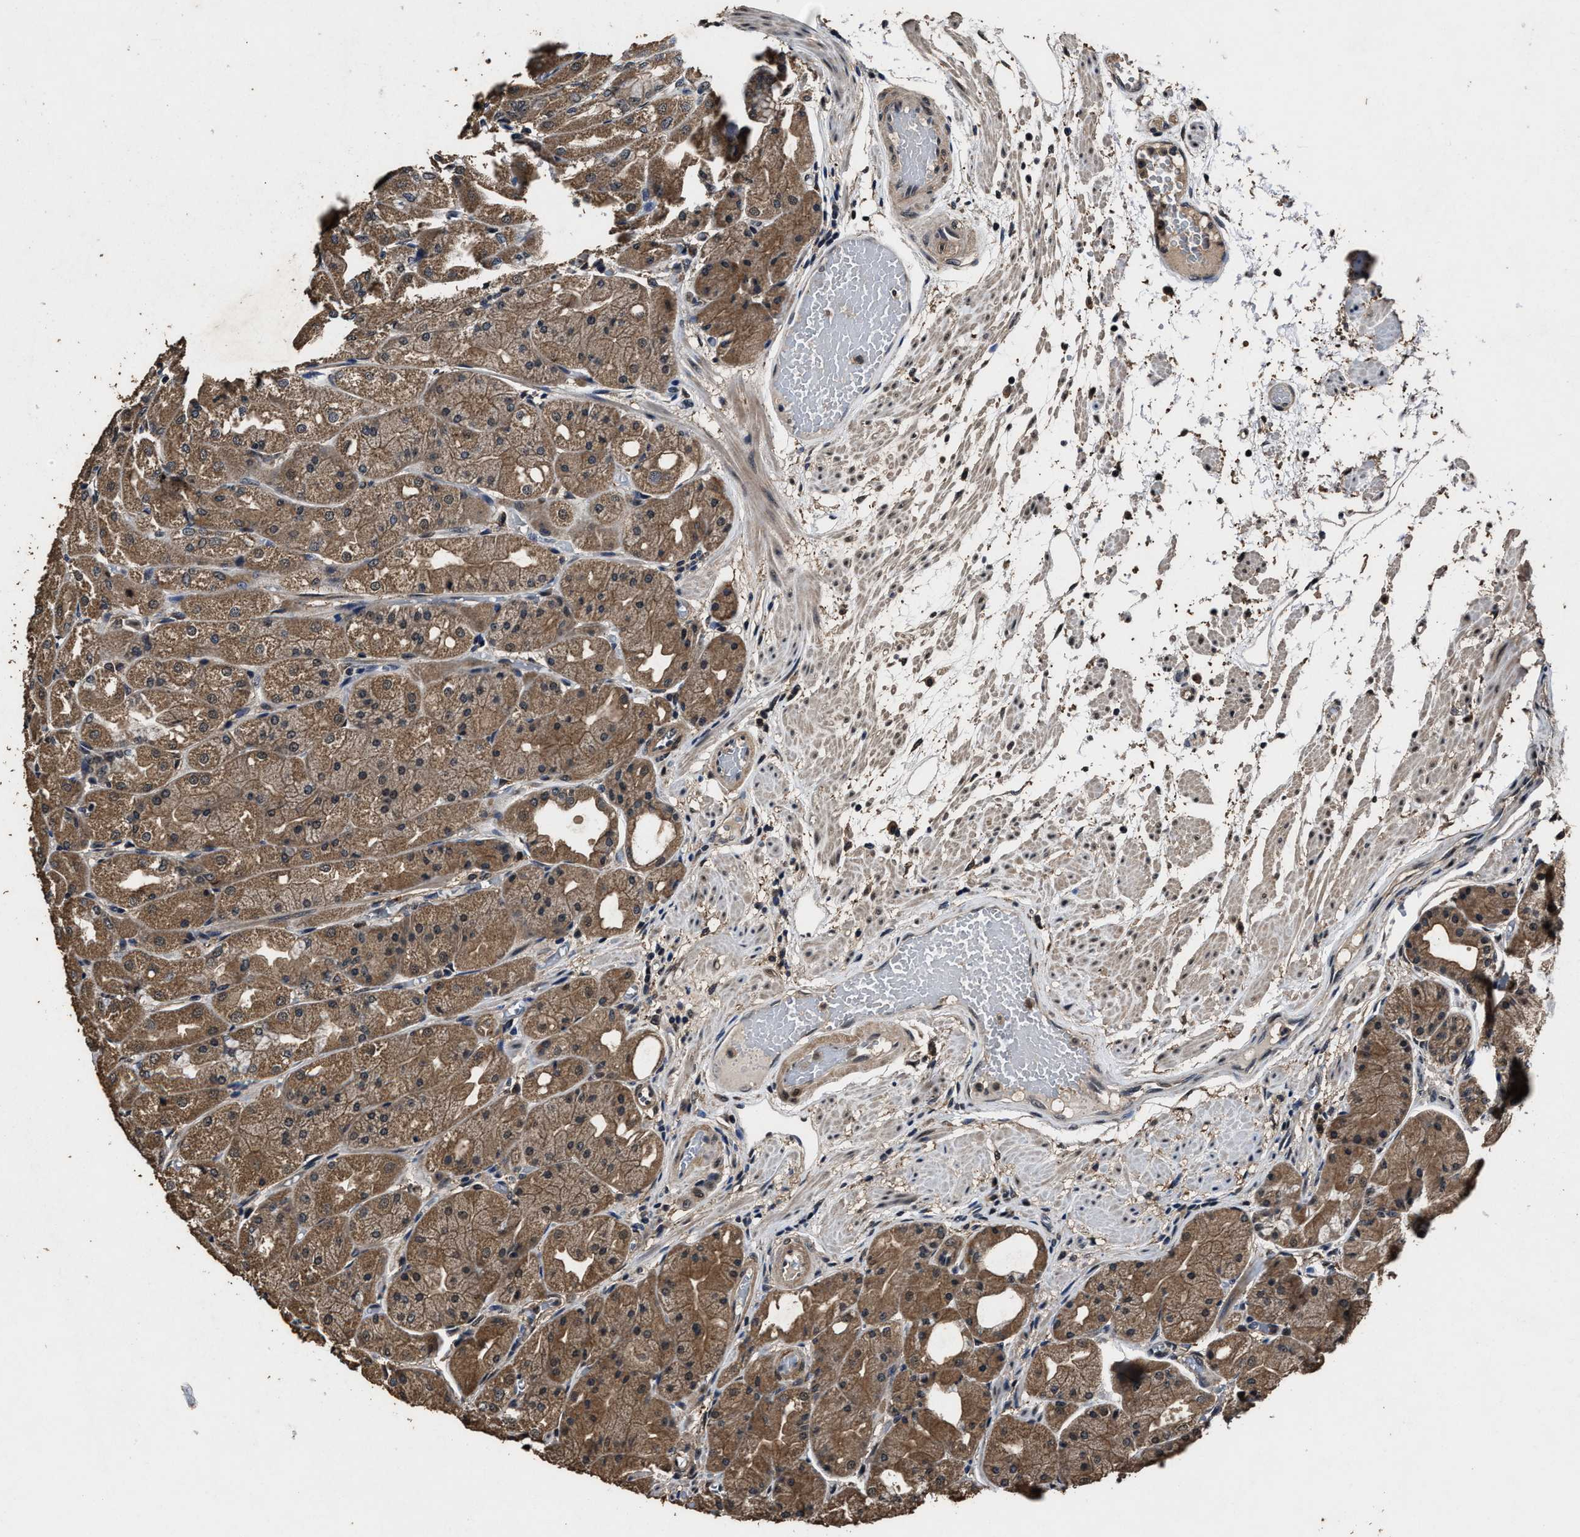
{"staining": {"intensity": "moderate", "quantity": ">75%", "location": "cytoplasmic/membranous"}, "tissue": "stomach", "cell_type": "Glandular cells", "image_type": "normal", "snomed": [{"axis": "morphology", "description": "Normal tissue, NOS"}, {"axis": "topography", "description": "Stomach, upper"}], "caption": "Protein expression analysis of normal stomach shows moderate cytoplasmic/membranous positivity in about >75% of glandular cells. (Stains: DAB in brown, nuclei in blue, Microscopy: brightfield microscopy at high magnification).", "gene": "RSBN1L", "patient": {"sex": "male", "age": 72}}